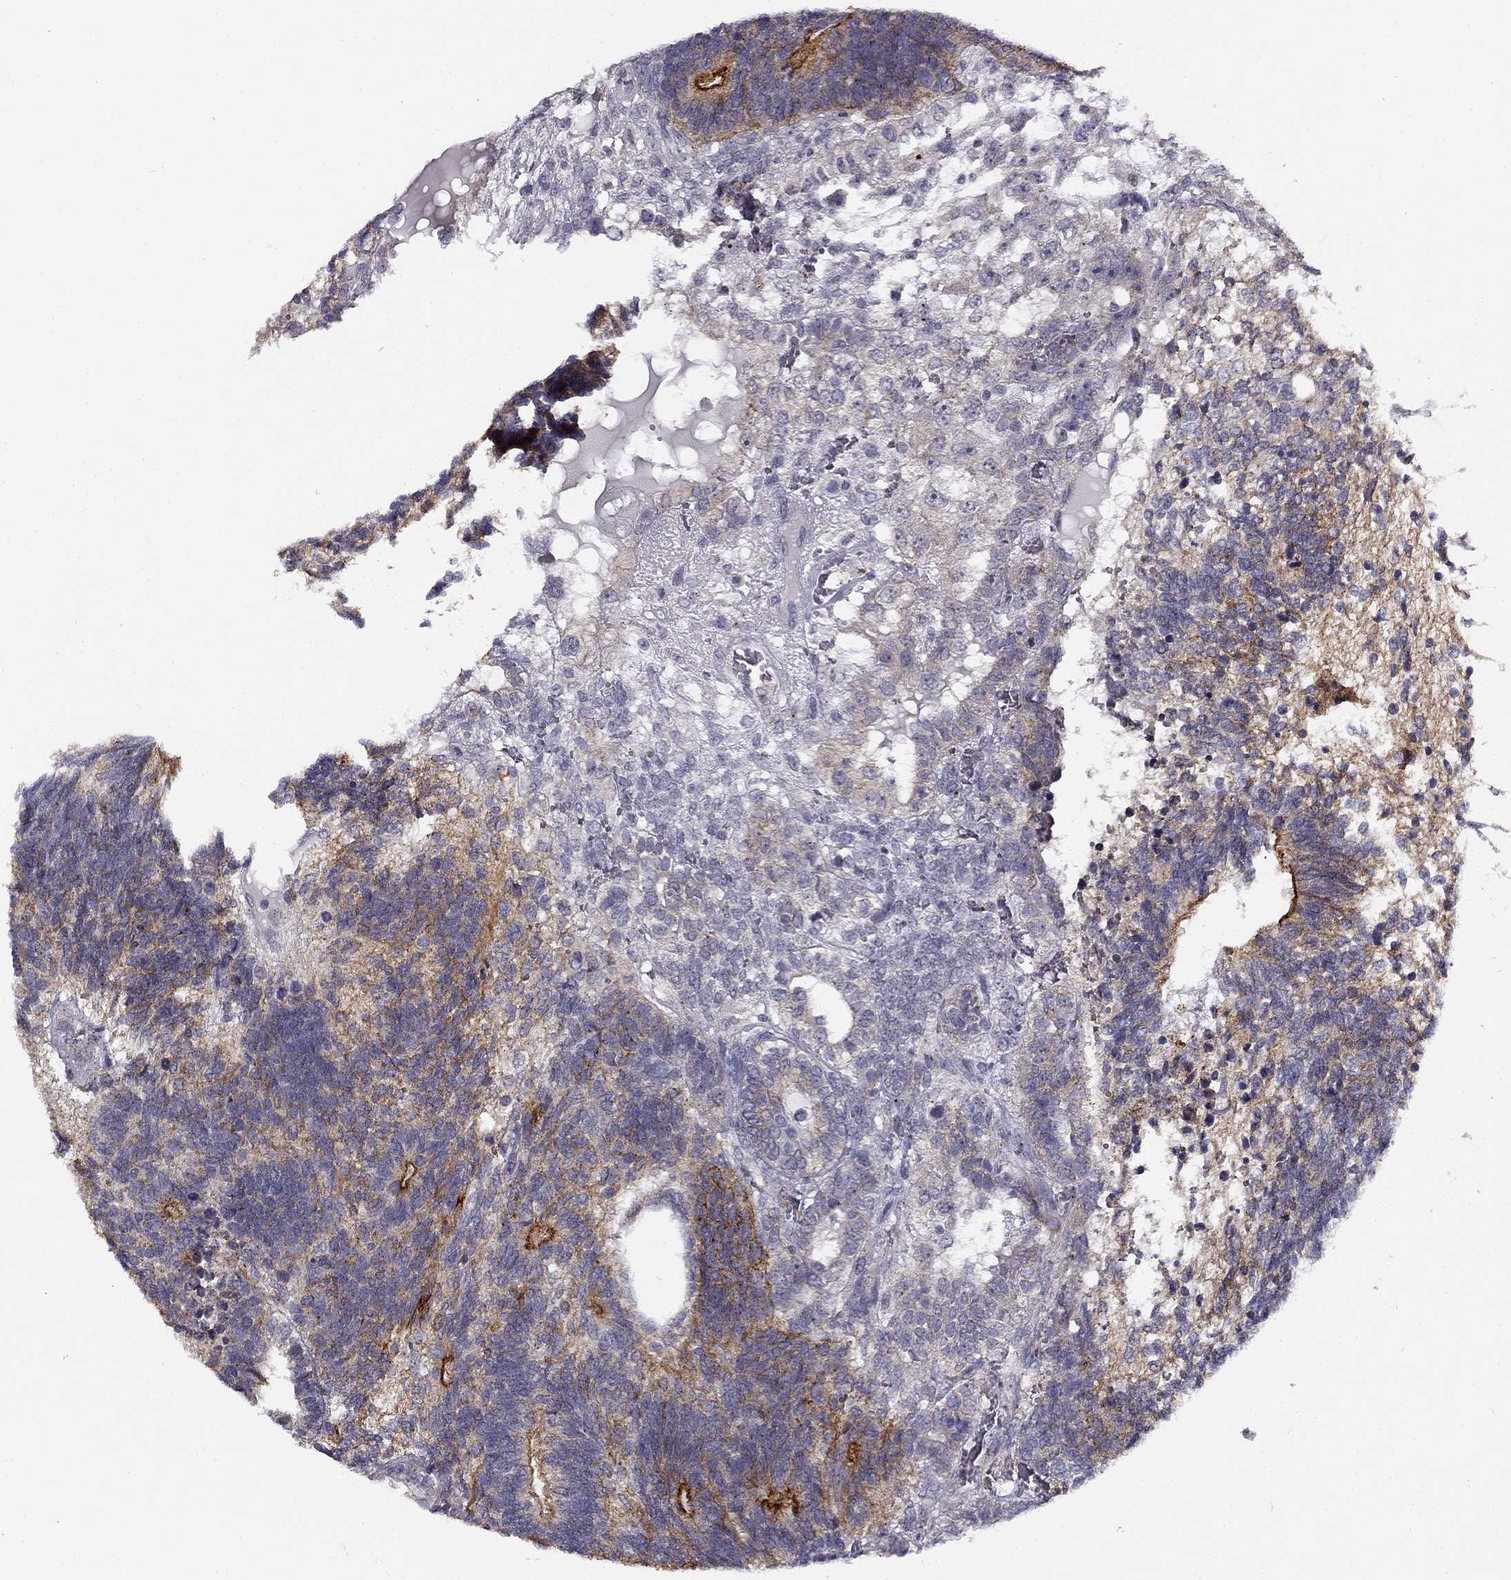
{"staining": {"intensity": "strong", "quantity": "<25%", "location": "cytoplasmic/membranous"}, "tissue": "testis cancer", "cell_type": "Tumor cells", "image_type": "cancer", "snomed": [{"axis": "morphology", "description": "Seminoma, NOS"}, {"axis": "morphology", "description": "Carcinoma, Embryonal, NOS"}, {"axis": "topography", "description": "Testis"}], "caption": "A histopathology image of human testis cancer stained for a protein reveals strong cytoplasmic/membranous brown staining in tumor cells.", "gene": "CNR1", "patient": {"sex": "male", "age": 41}}